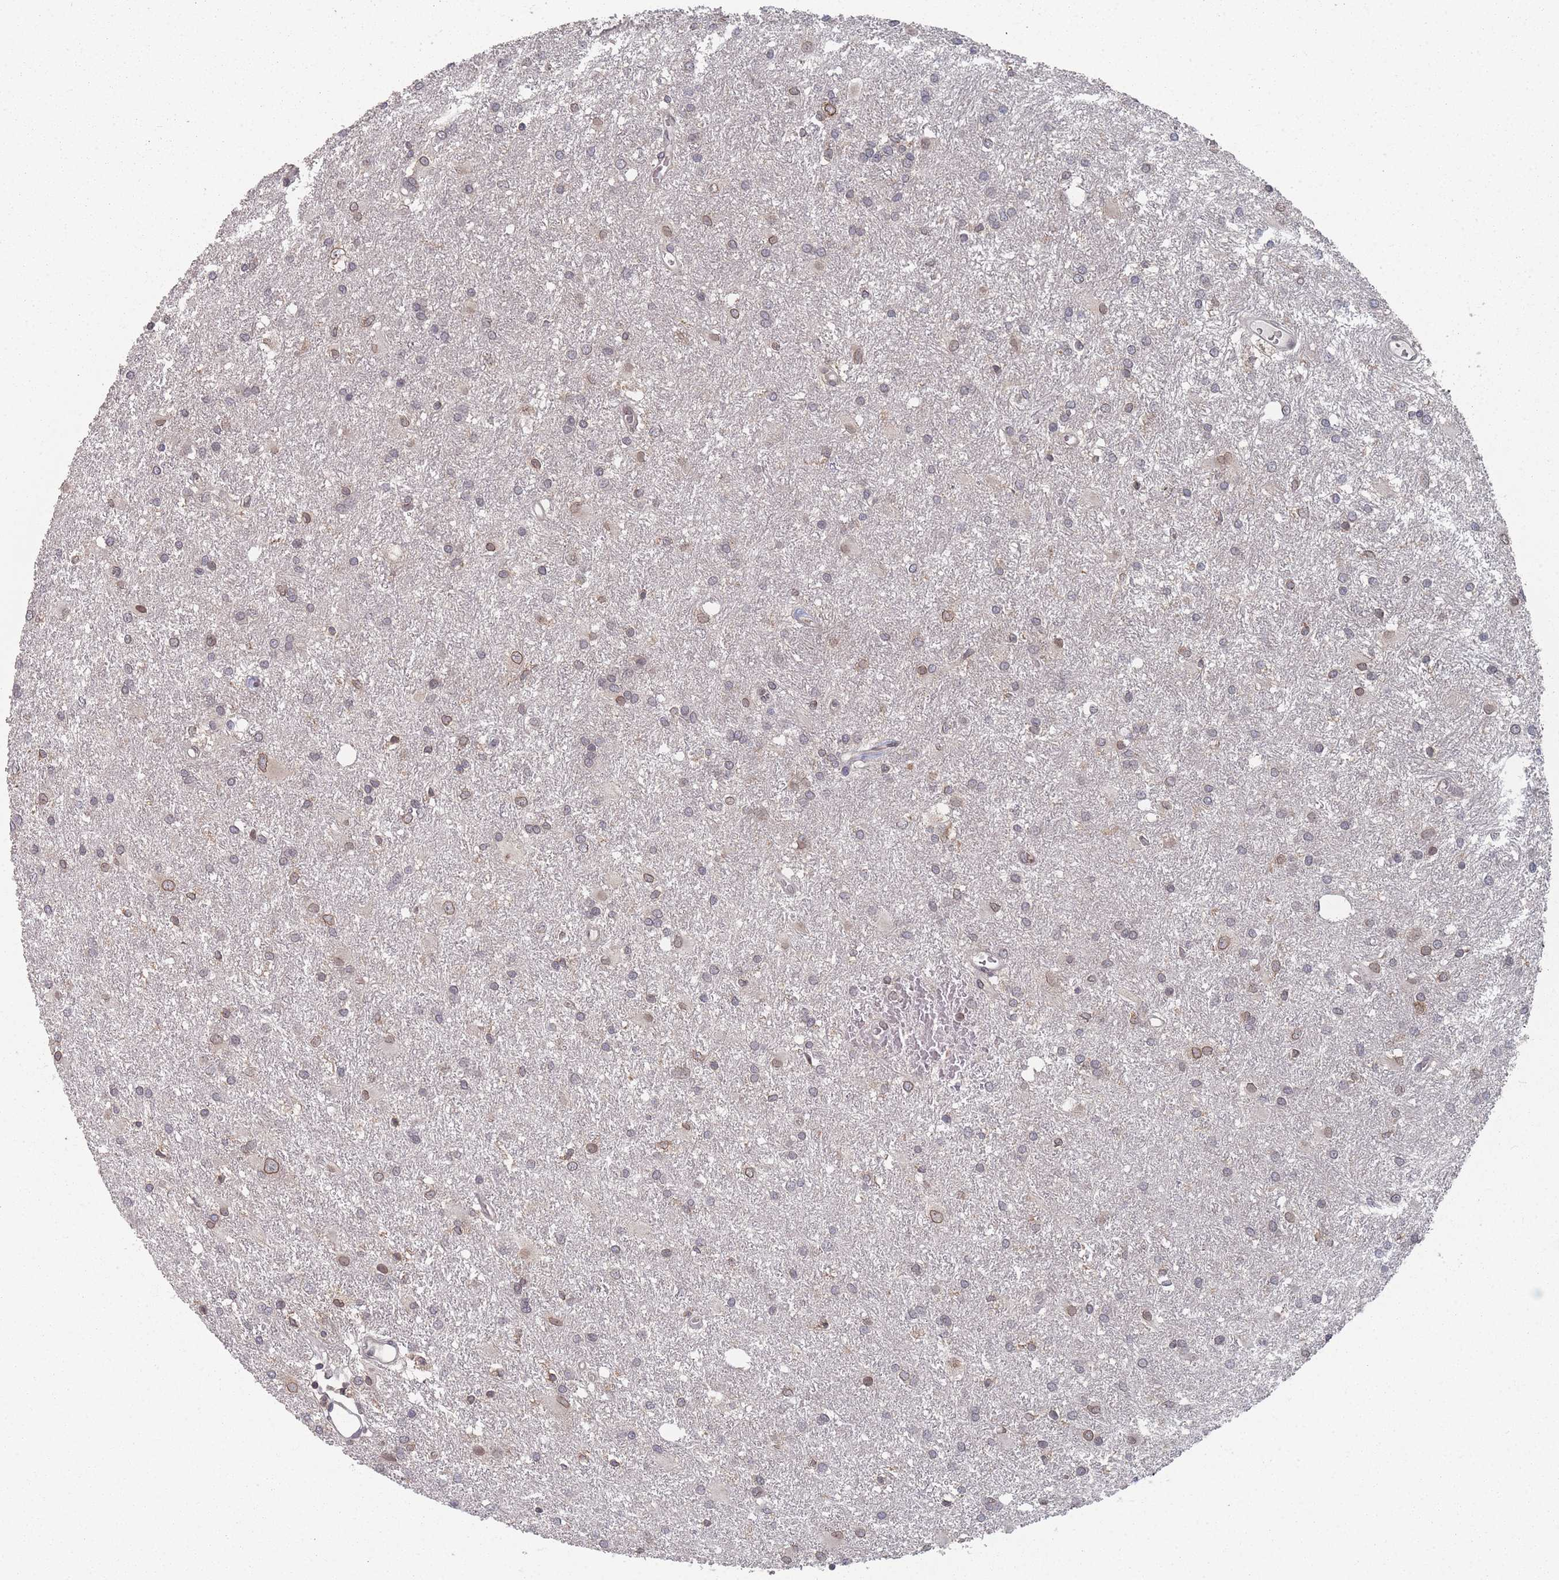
{"staining": {"intensity": "weak", "quantity": "25%-75%", "location": "cytoplasmic/membranous,nuclear"}, "tissue": "glioma", "cell_type": "Tumor cells", "image_type": "cancer", "snomed": [{"axis": "morphology", "description": "Glioma, malignant, High grade"}, {"axis": "topography", "description": "Brain"}], "caption": "Tumor cells reveal low levels of weak cytoplasmic/membranous and nuclear staining in approximately 25%-75% of cells in glioma.", "gene": "TBC1D25", "patient": {"sex": "female", "age": 50}}